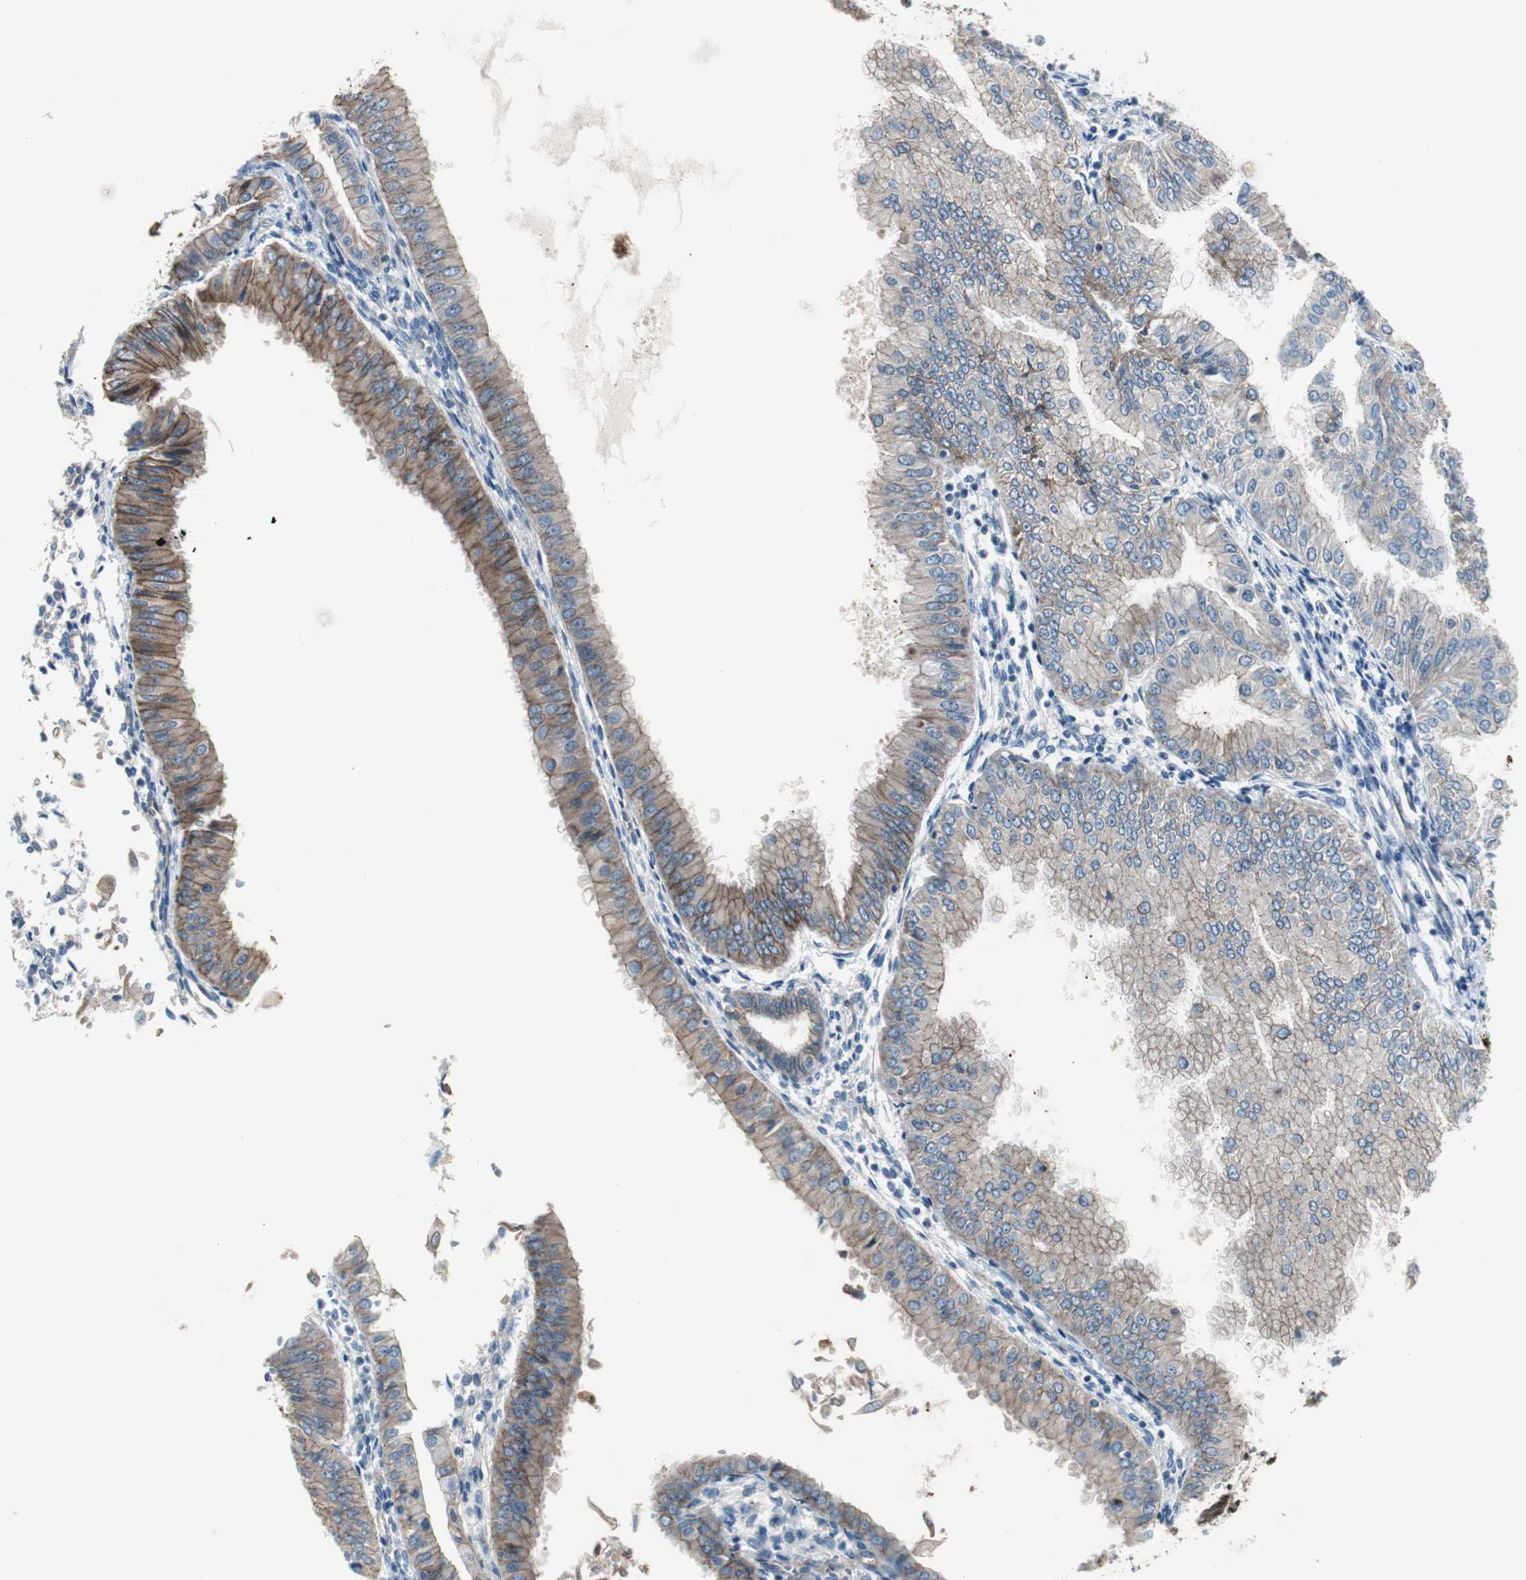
{"staining": {"intensity": "moderate", "quantity": ">75%", "location": "cytoplasmic/membranous"}, "tissue": "endometrial cancer", "cell_type": "Tumor cells", "image_type": "cancer", "snomed": [{"axis": "morphology", "description": "Adenocarcinoma, NOS"}, {"axis": "topography", "description": "Endometrium"}], "caption": "Protein expression analysis of endometrial cancer (adenocarcinoma) shows moderate cytoplasmic/membranous positivity in about >75% of tumor cells.", "gene": "STXBP4", "patient": {"sex": "female", "age": 53}}